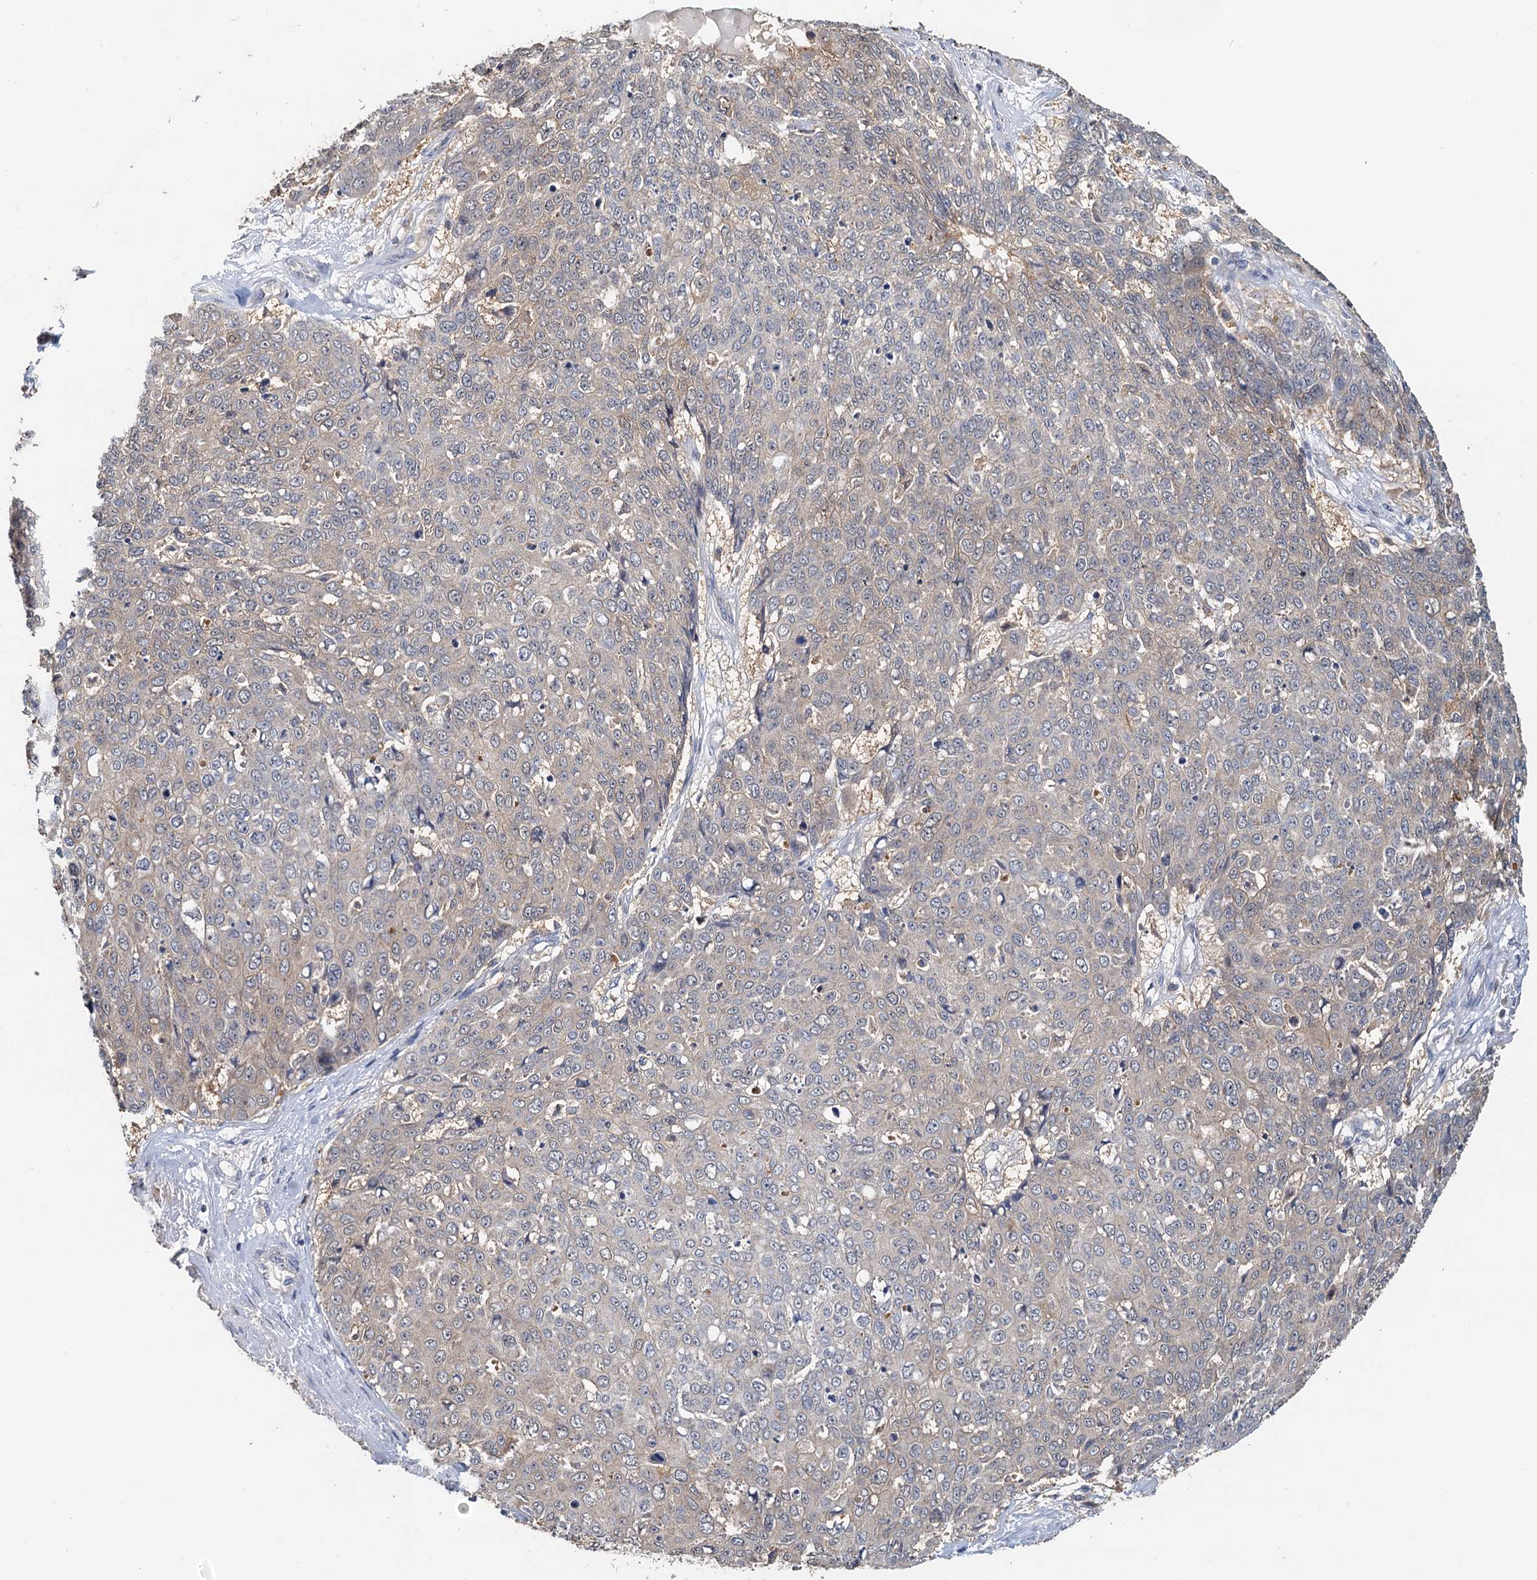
{"staining": {"intensity": "negative", "quantity": "none", "location": "none"}, "tissue": "skin cancer", "cell_type": "Tumor cells", "image_type": "cancer", "snomed": [{"axis": "morphology", "description": "Squamous cell carcinoma, NOS"}, {"axis": "topography", "description": "Skin"}], "caption": "Tumor cells are negative for brown protein staining in squamous cell carcinoma (skin).", "gene": "TOLLIP", "patient": {"sex": "male", "age": 71}}